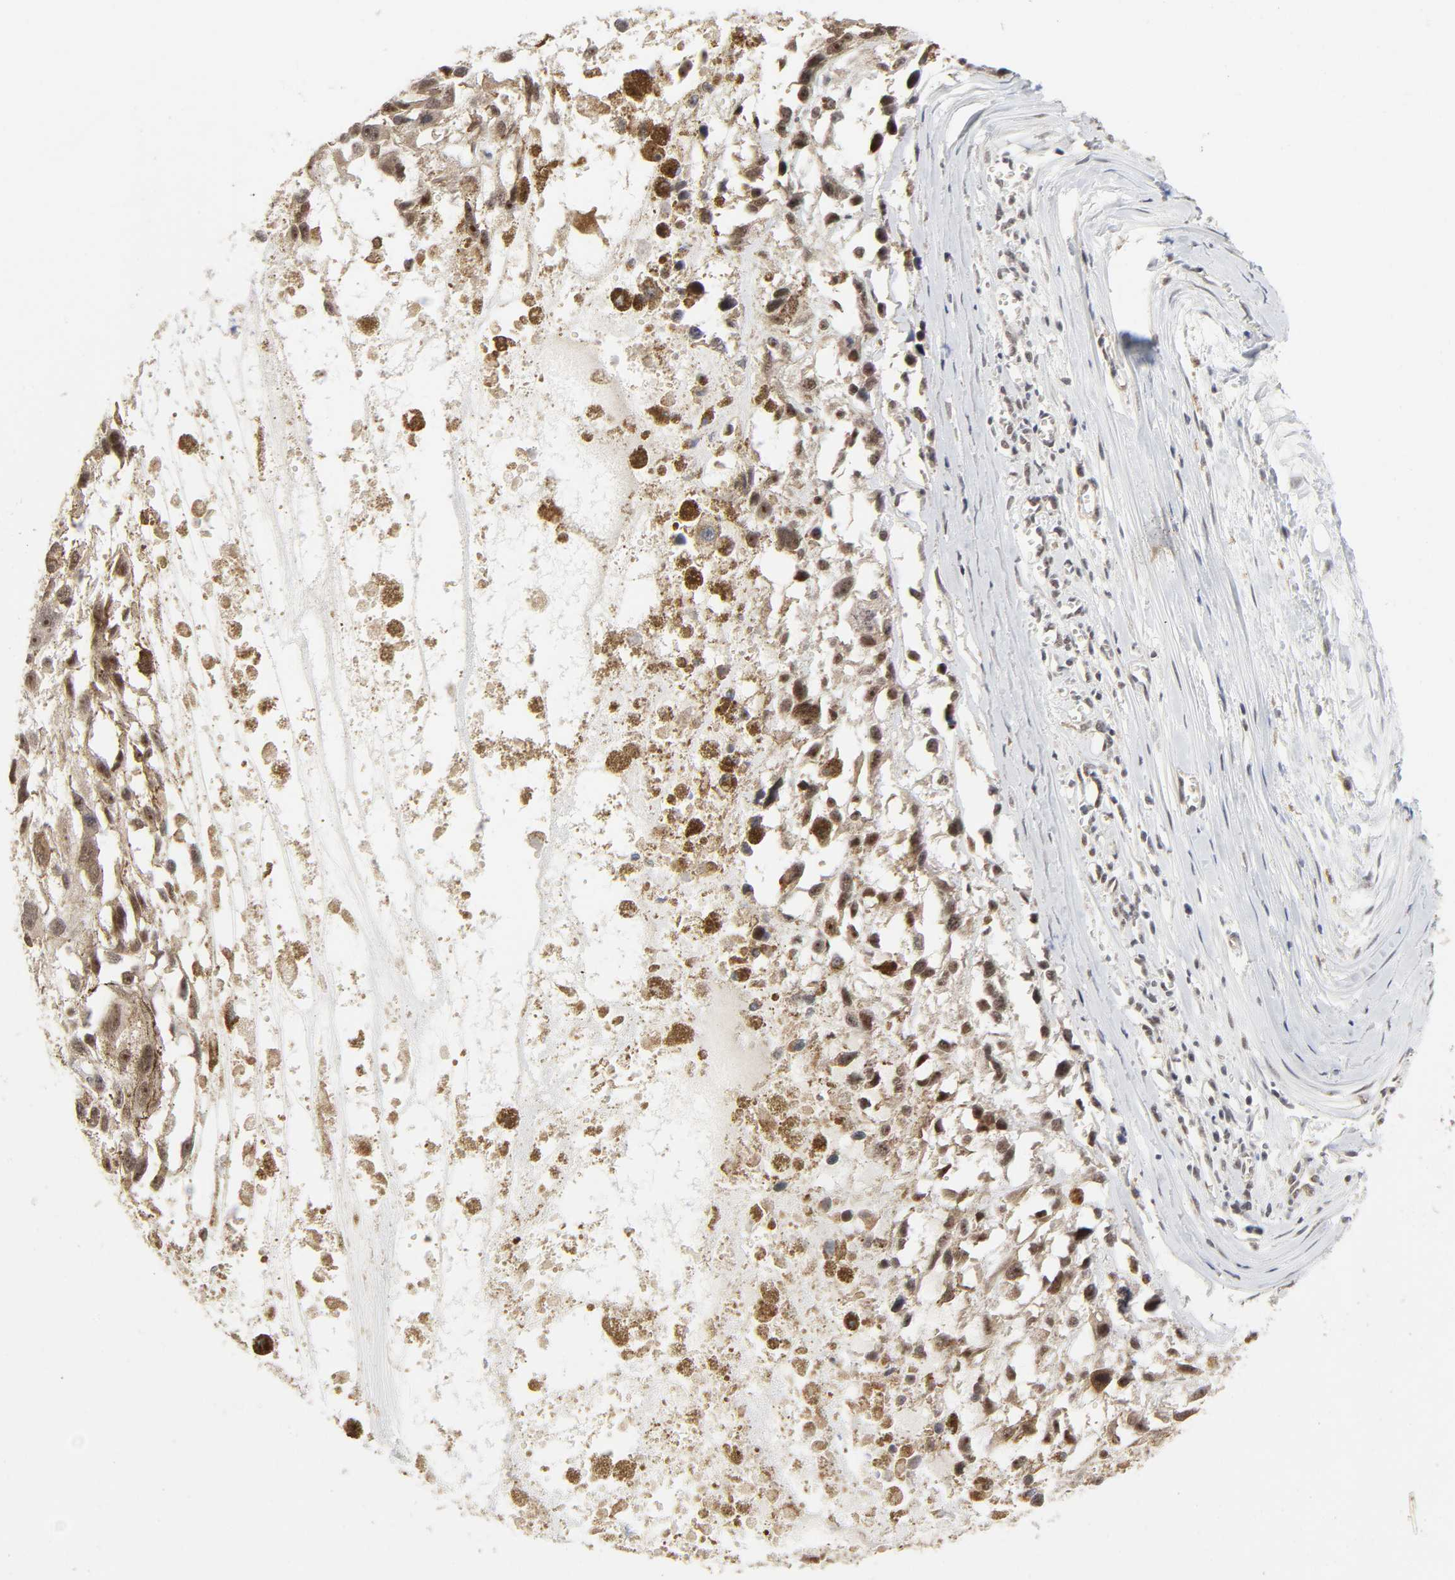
{"staining": {"intensity": "moderate", "quantity": "25%-75%", "location": "cytoplasmic/membranous,nuclear"}, "tissue": "melanoma", "cell_type": "Tumor cells", "image_type": "cancer", "snomed": [{"axis": "morphology", "description": "Malignant melanoma, Metastatic site"}, {"axis": "topography", "description": "Lymph node"}], "caption": "IHC image of human melanoma stained for a protein (brown), which demonstrates medium levels of moderate cytoplasmic/membranous and nuclear staining in about 25%-75% of tumor cells.", "gene": "ZKSCAN8", "patient": {"sex": "male", "age": 59}}